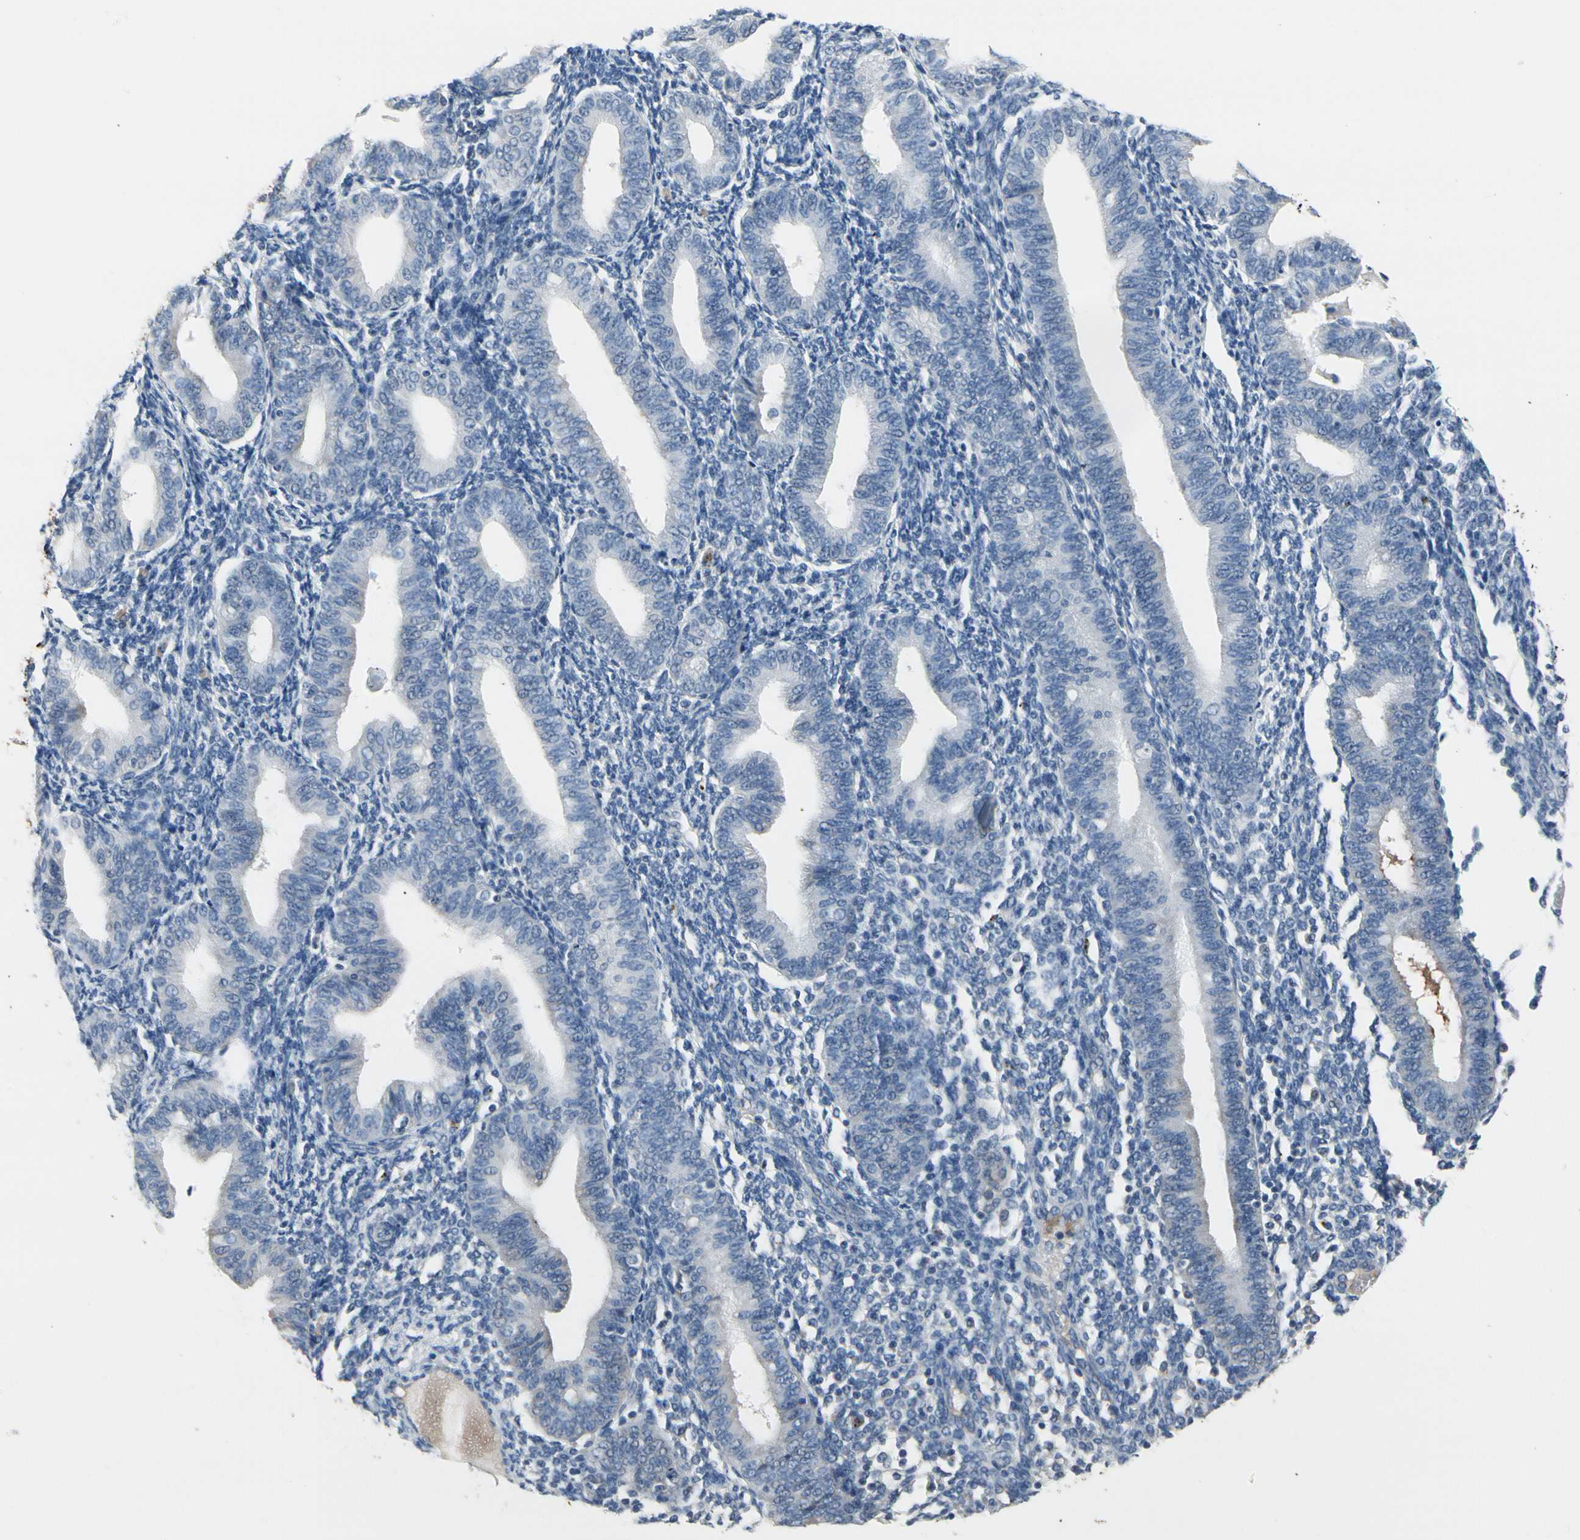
{"staining": {"intensity": "negative", "quantity": "none", "location": "none"}, "tissue": "endometrium", "cell_type": "Cells in endometrial stroma", "image_type": "normal", "snomed": [{"axis": "morphology", "description": "Normal tissue, NOS"}, {"axis": "topography", "description": "Endometrium"}], "caption": "Immunohistochemistry photomicrograph of unremarkable human endometrium stained for a protein (brown), which reveals no positivity in cells in endometrial stroma. The staining was performed using DAB (3,3'-diaminobenzidine) to visualize the protein expression in brown, while the nuclei were stained in blue with hematoxylin (Magnification: 20x).", "gene": "MUC5B", "patient": {"sex": "female", "age": 61}}